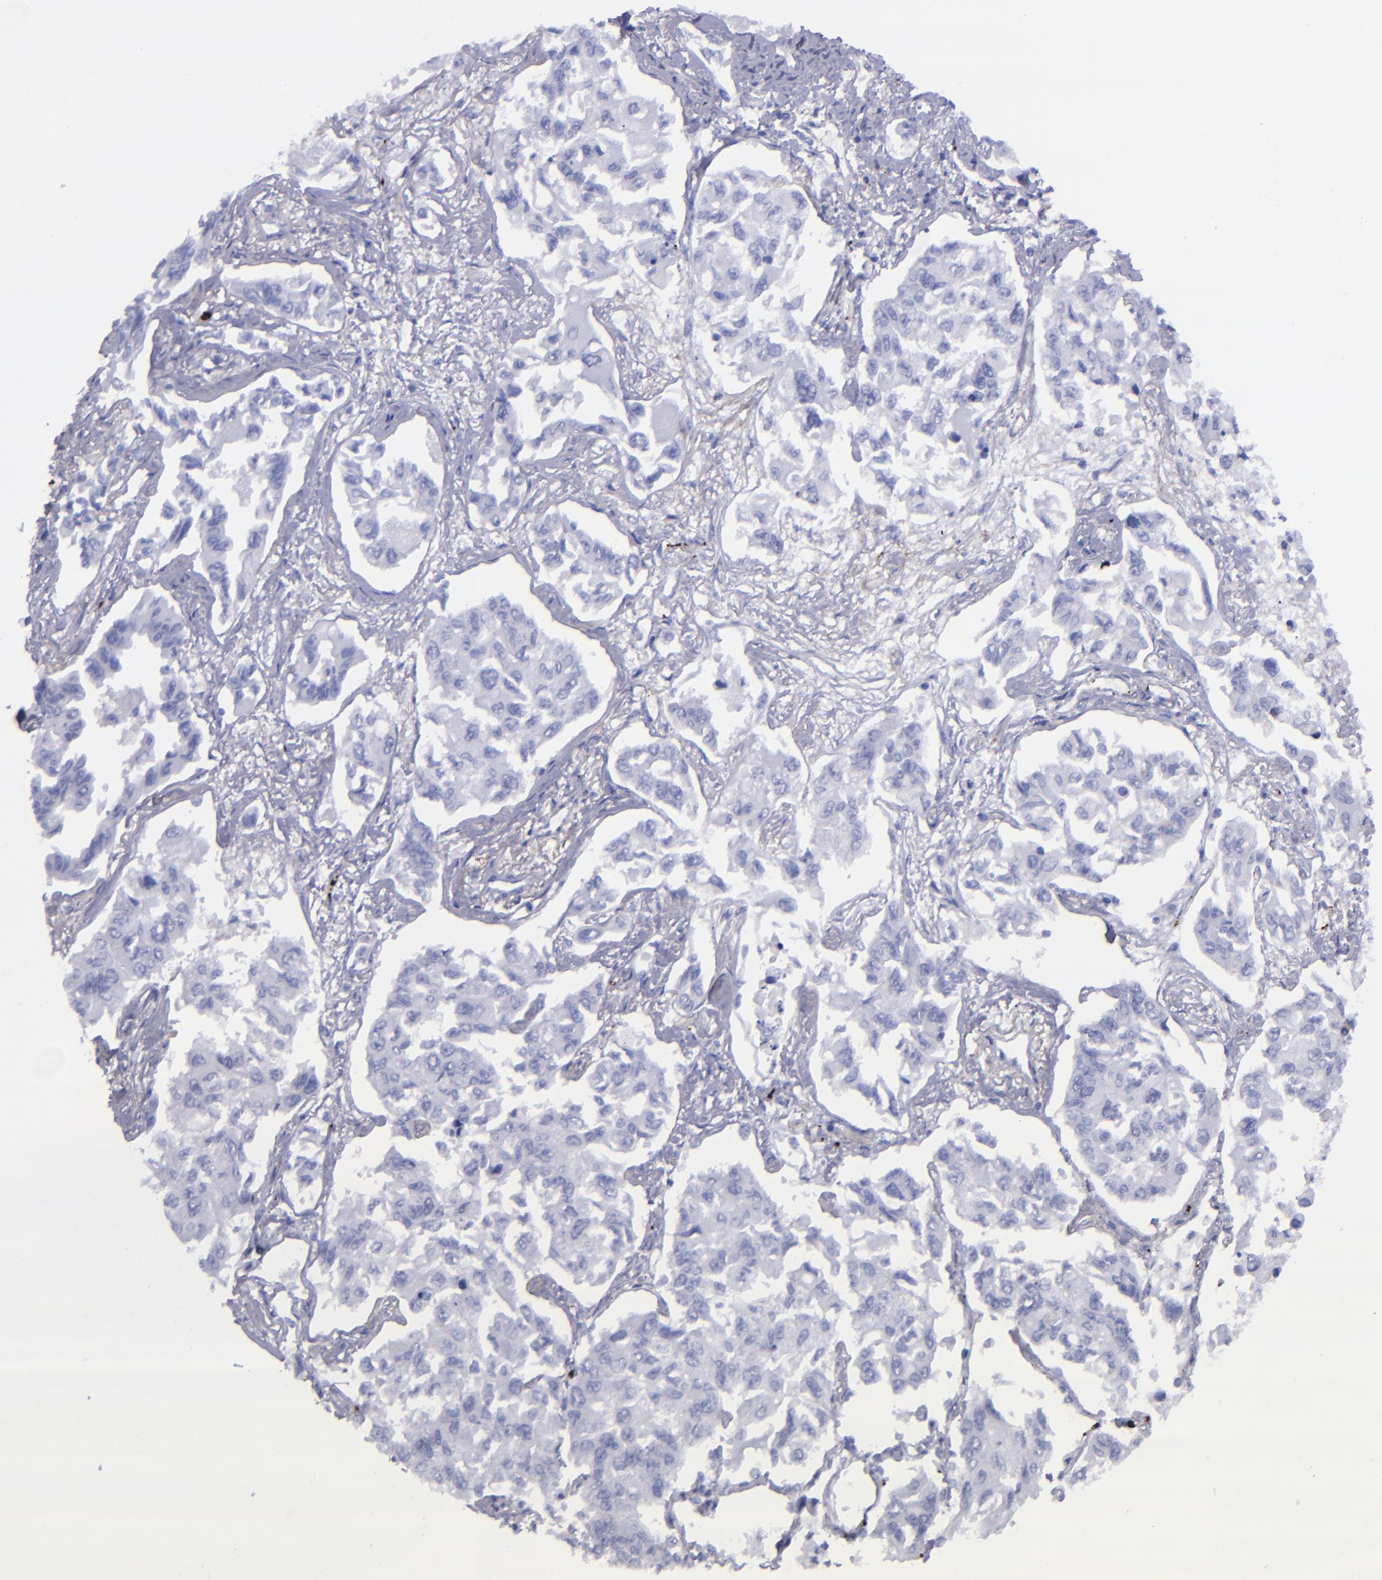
{"staining": {"intensity": "negative", "quantity": "none", "location": "none"}, "tissue": "lung cancer", "cell_type": "Tumor cells", "image_type": "cancer", "snomed": [{"axis": "morphology", "description": "Adenocarcinoma, NOS"}, {"axis": "topography", "description": "Lung"}], "caption": "Immunohistochemical staining of adenocarcinoma (lung) exhibits no significant positivity in tumor cells. (DAB (3,3'-diaminobenzidine) immunohistochemistry, high magnification).", "gene": "EFCAB13", "patient": {"sex": "male", "age": 64}}